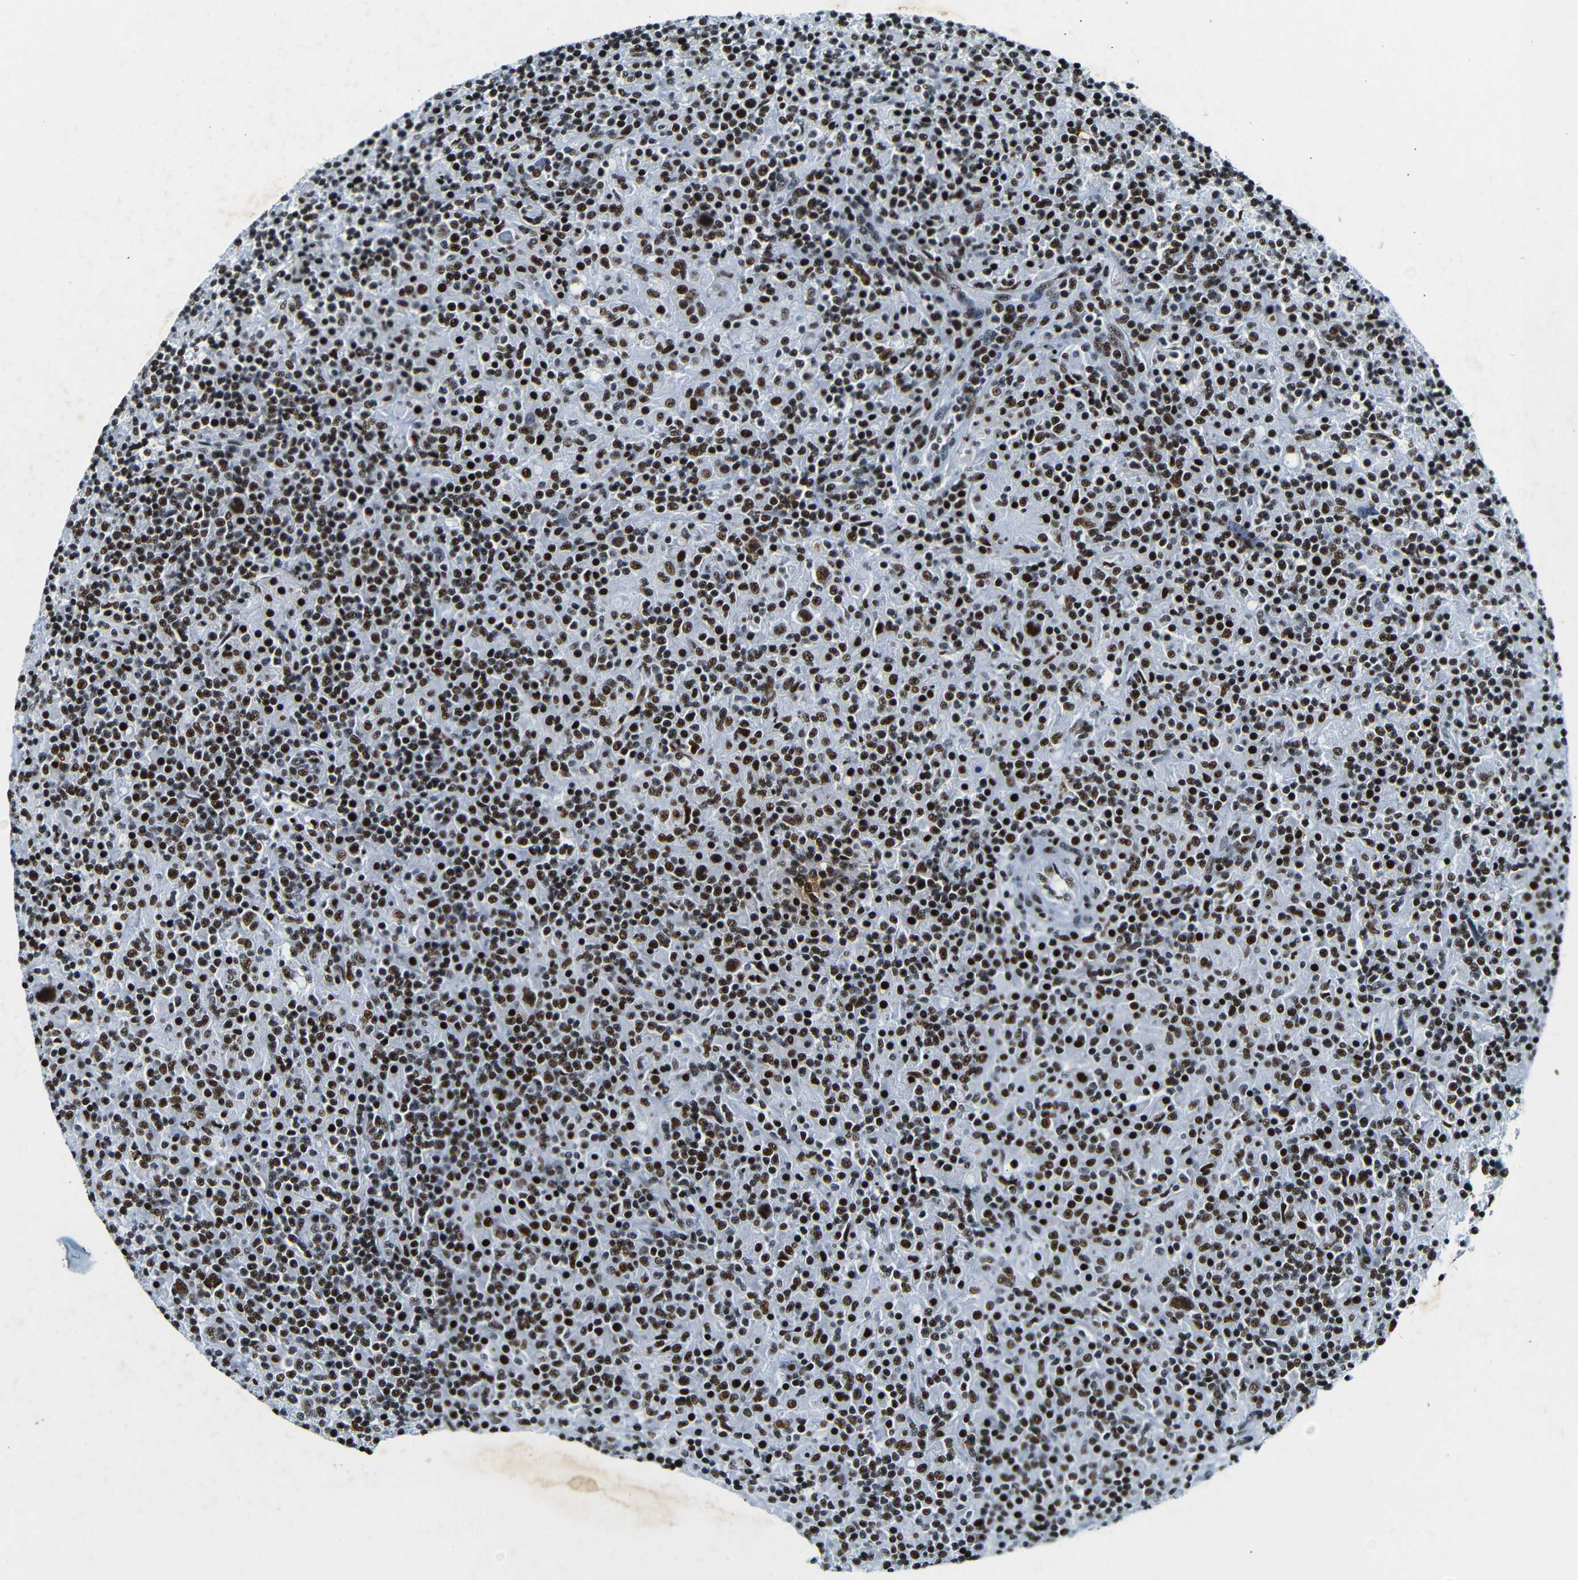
{"staining": {"intensity": "strong", "quantity": ">75%", "location": "cytoplasmic/membranous,nuclear"}, "tissue": "lymphoma", "cell_type": "Tumor cells", "image_type": "cancer", "snomed": [{"axis": "morphology", "description": "Hodgkin's disease, NOS"}, {"axis": "topography", "description": "Lymph node"}], "caption": "Human Hodgkin's disease stained with a brown dye reveals strong cytoplasmic/membranous and nuclear positive expression in approximately >75% of tumor cells.", "gene": "SRSF1", "patient": {"sex": "male", "age": 70}}